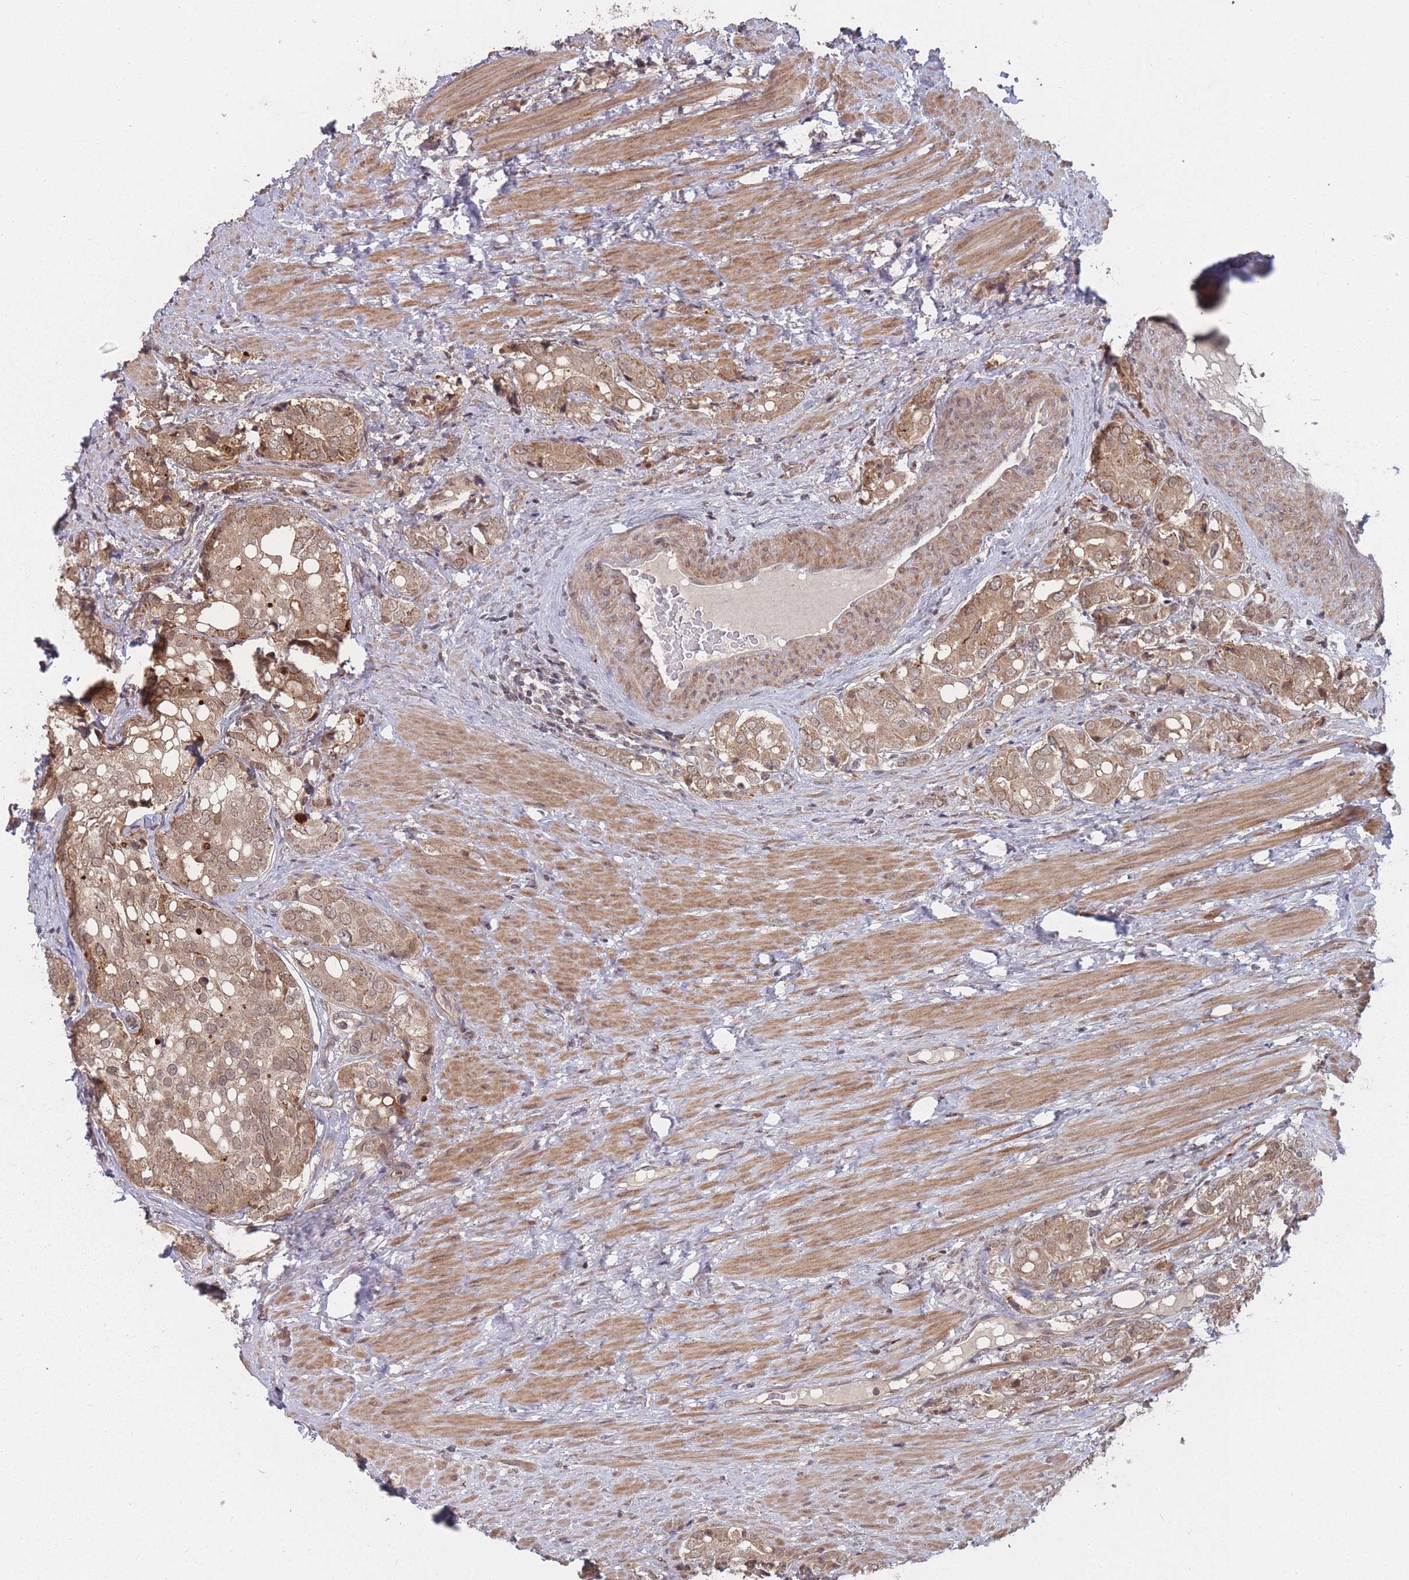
{"staining": {"intensity": "moderate", "quantity": ">75%", "location": "cytoplasmic/membranous,nuclear"}, "tissue": "prostate cancer", "cell_type": "Tumor cells", "image_type": "cancer", "snomed": [{"axis": "morphology", "description": "Adenocarcinoma, High grade"}, {"axis": "topography", "description": "Prostate"}], "caption": "Approximately >75% of tumor cells in human prostate high-grade adenocarcinoma reveal moderate cytoplasmic/membranous and nuclear protein positivity as visualized by brown immunohistochemical staining.", "gene": "CNTRL", "patient": {"sex": "male", "age": 71}}